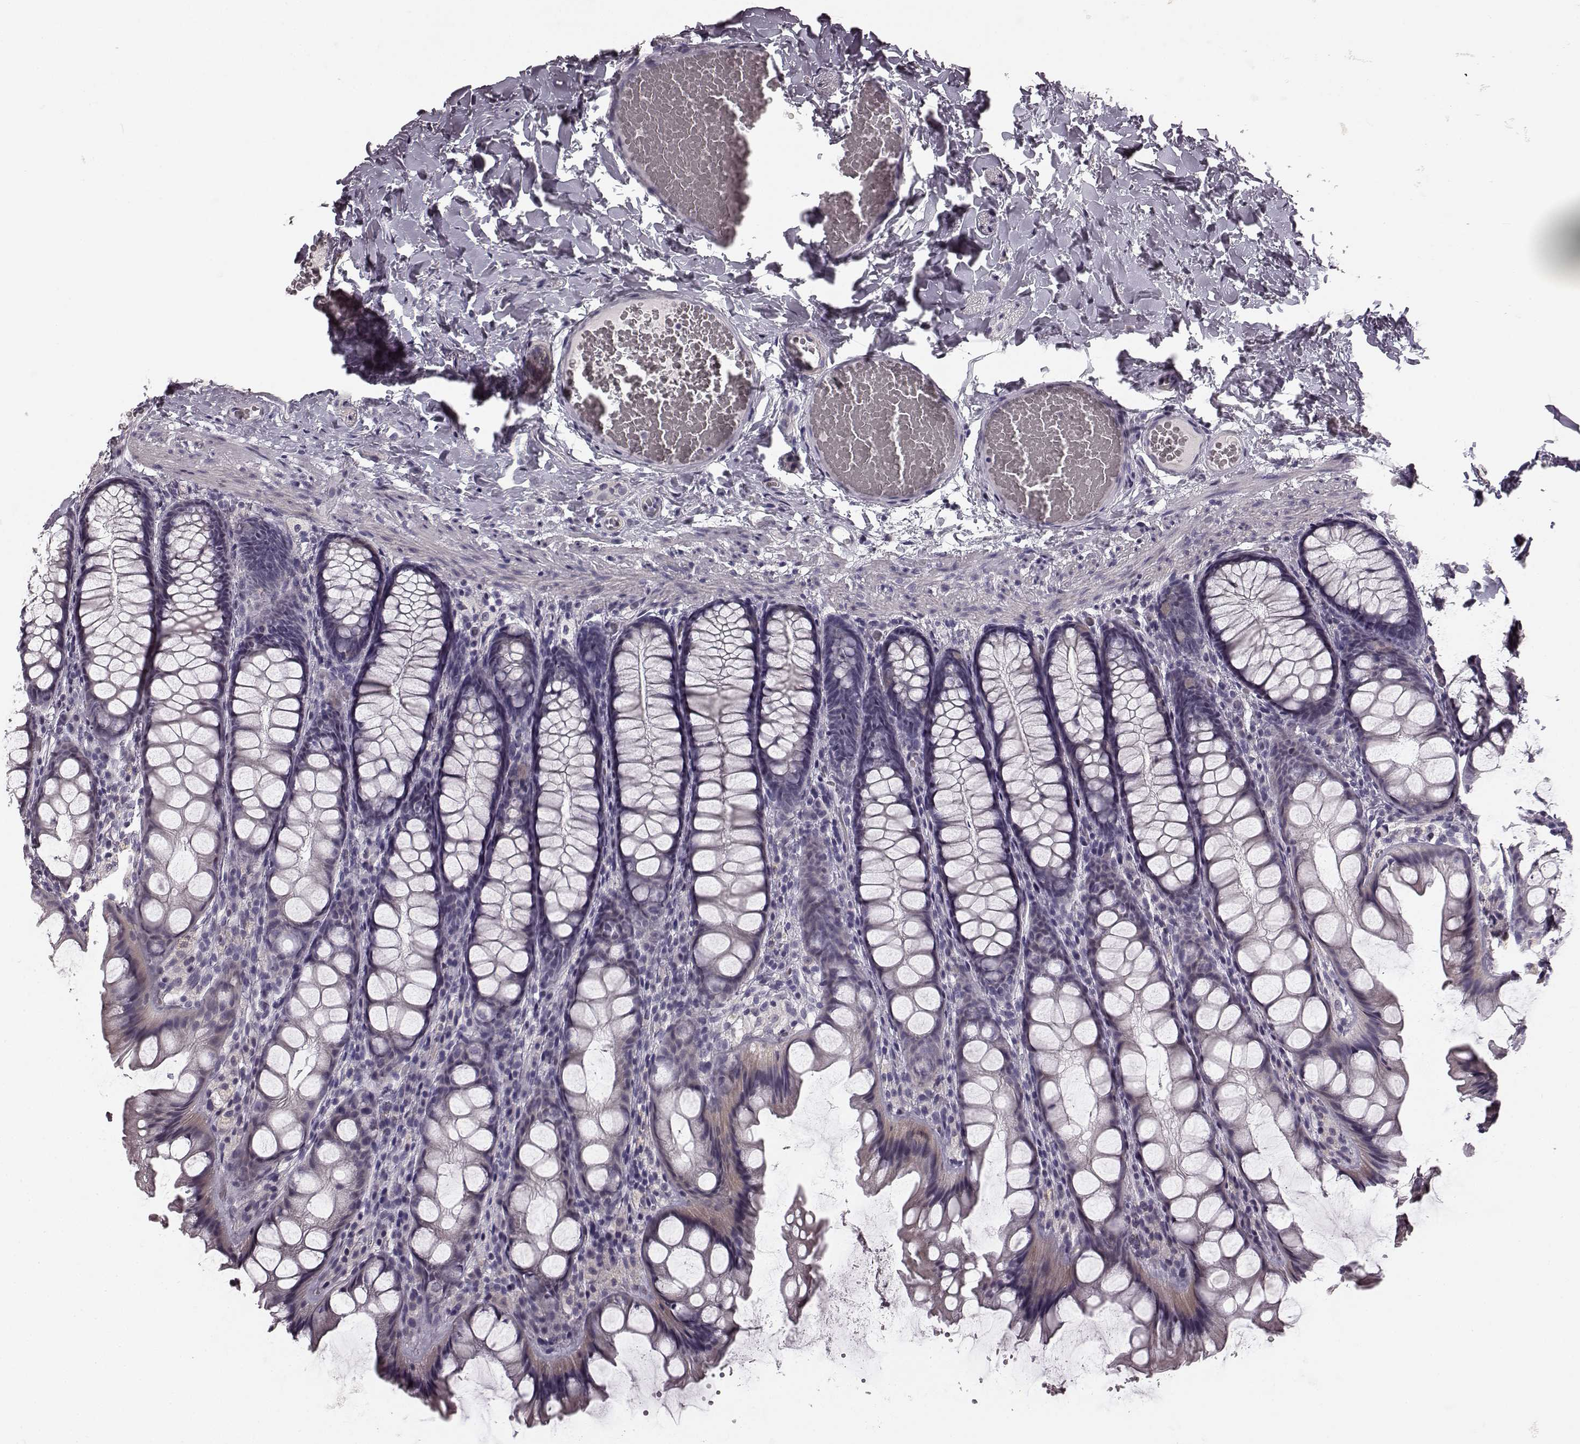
{"staining": {"intensity": "negative", "quantity": "none", "location": "none"}, "tissue": "colon", "cell_type": "Endothelial cells", "image_type": "normal", "snomed": [{"axis": "morphology", "description": "Normal tissue, NOS"}, {"axis": "topography", "description": "Colon"}], "caption": "An immunohistochemistry (IHC) micrograph of benign colon is shown. There is no staining in endothelial cells of colon. (DAB (3,3'-diaminobenzidine) IHC visualized using brightfield microscopy, high magnification).", "gene": "RIT2", "patient": {"sex": "male", "age": 47}}